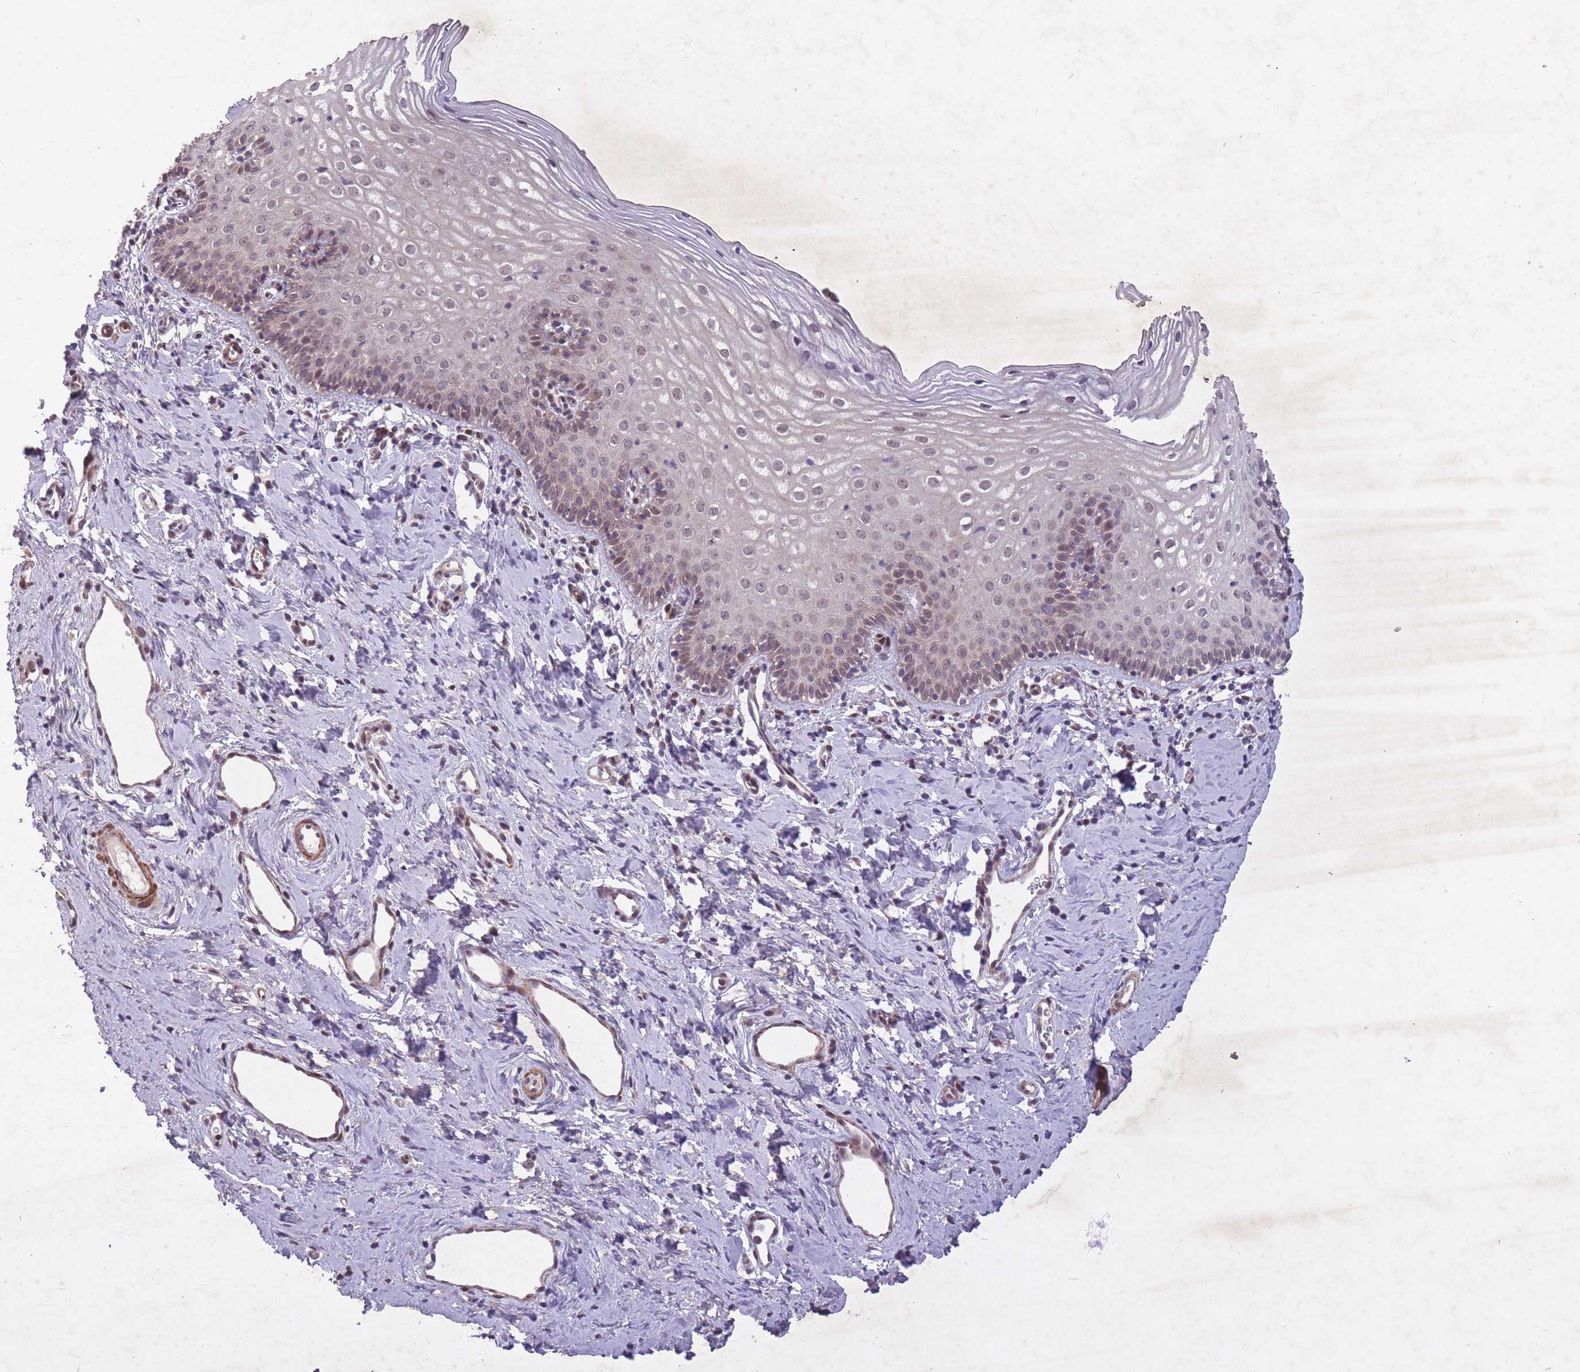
{"staining": {"intensity": "moderate", "quantity": "<25%", "location": "nuclear"}, "tissue": "cervix", "cell_type": "Glandular cells", "image_type": "normal", "snomed": [{"axis": "morphology", "description": "Normal tissue, NOS"}, {"axis": "topography", "description": "Cervix"}], "caption": "A brown stain highlights moderate nuclear staining of a protein in glandular cells of benign cervix.", "gene": "CBX6", "patient": {"sex": "female", "age": 44}}